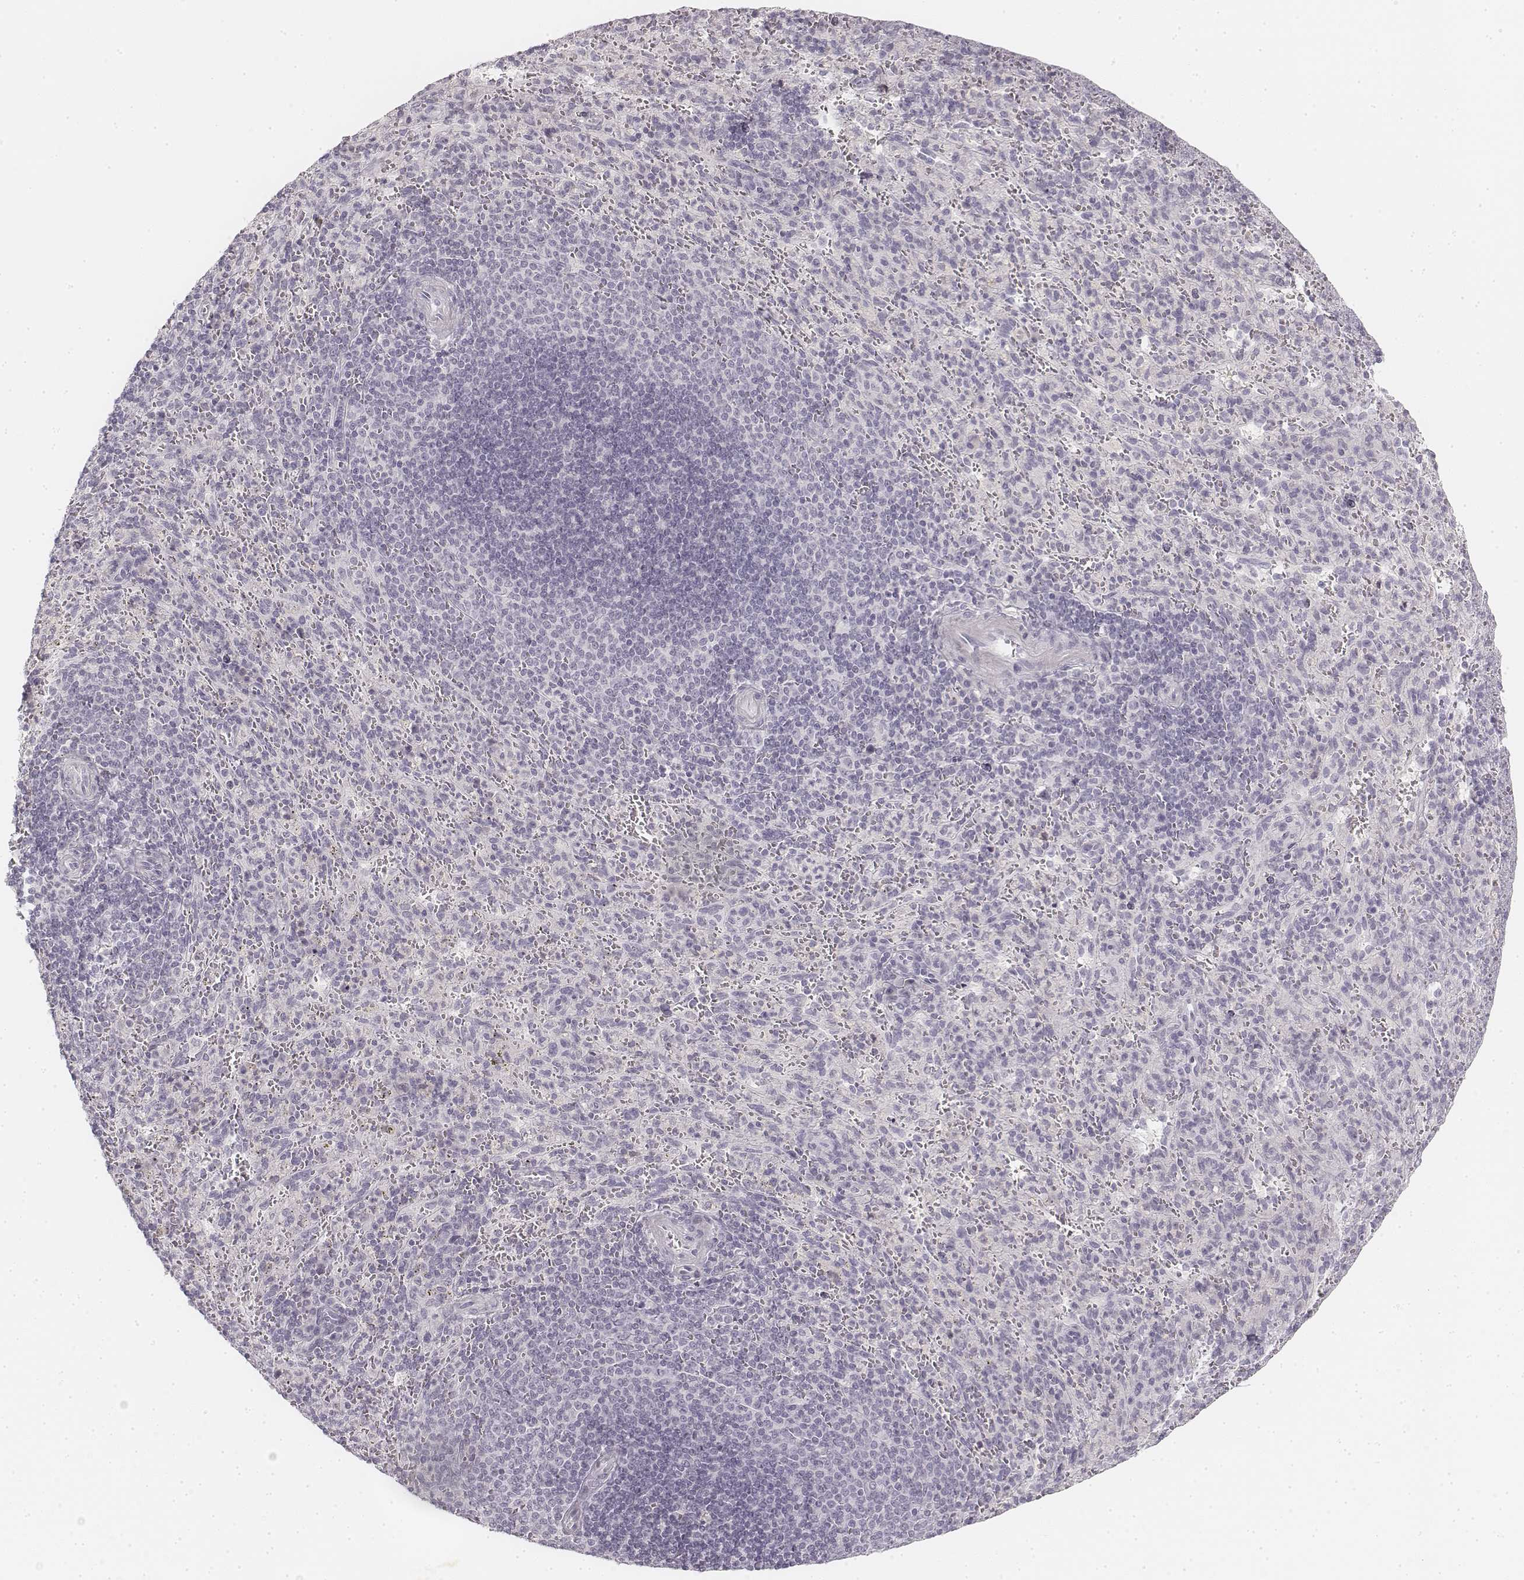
{"staining": {"intensity": "negative", "quantity": "none", "location": "none"}, "tissue": "spleen", "cell_type": "Cells in red pulp", "image_type": "normal", "snomed": [{"axis": "morphology", "description": "Normal tissue, NOS"}, {"axis": "topography", "description": "Spleen"}], "caption": "This is an immunohistochemistry (IHC) photomicrograph of unremarkable spleen. There is no expression in cells in red pulp.", "gene": "DSG4", "patient": {"sex": "male", "age": 57}}